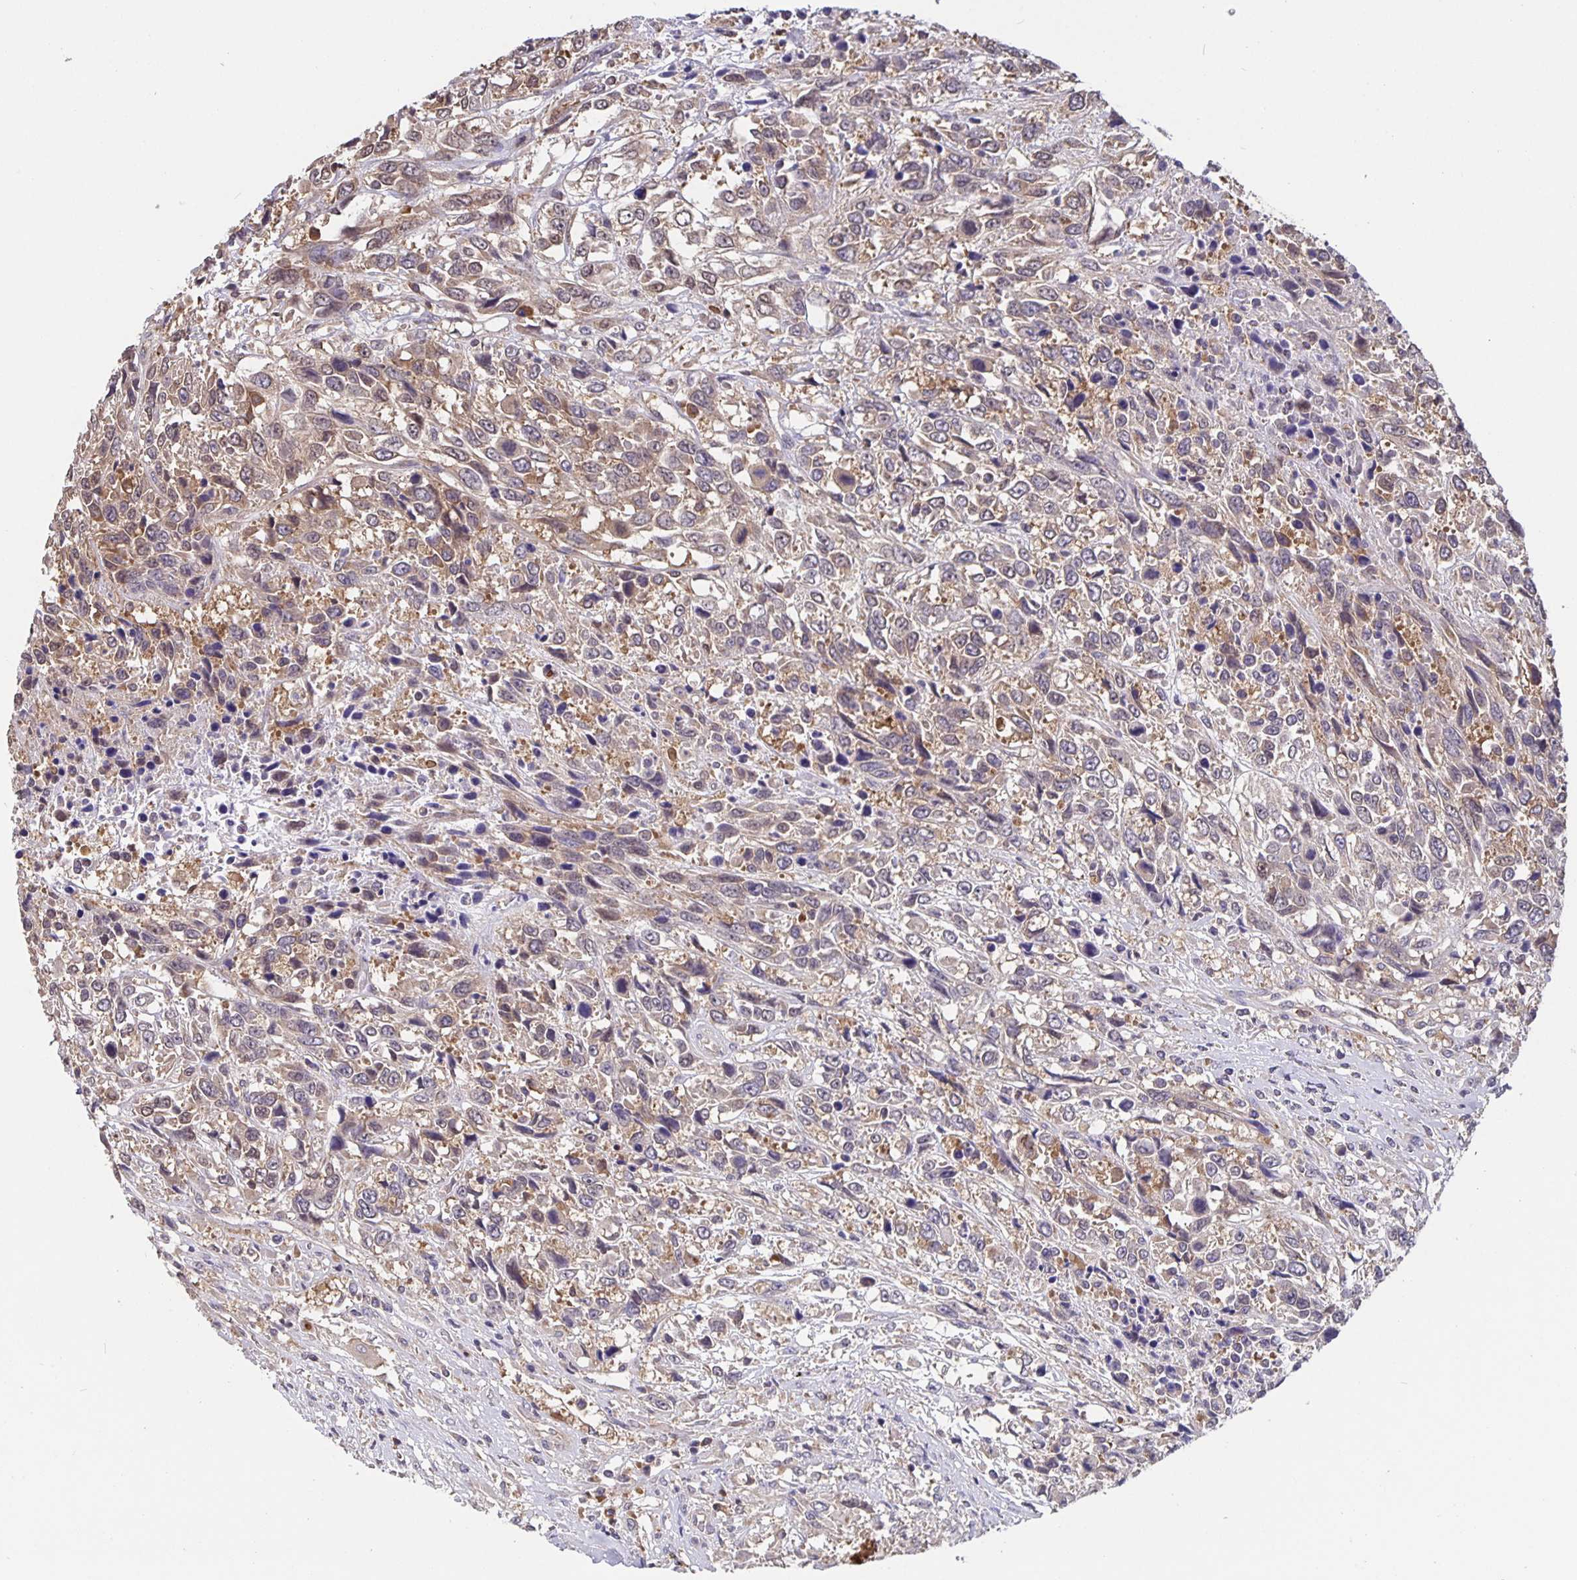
{"staining": {"intensity": "weak", "quantity": "25%-75%", "location": "cytoplasmic/membranous"}, "tissue": "urothelial cancer", "cell_type": "Tumor cells", "image_type": "cancer", "snomed": [{"axis": "morphology", "description": "Urothelial carcinoma, High grade"}, {"axis": "topography", "description": "Urinary bladder"}], "caption": "Immunohistochemical staining of urothelial cancer displays low levels of weak cytoplasmic/membranous staining in about 25%-75% of tumor cells.", "gene": "FEM1C", "patient": {"sex": "female", "age": 70}}